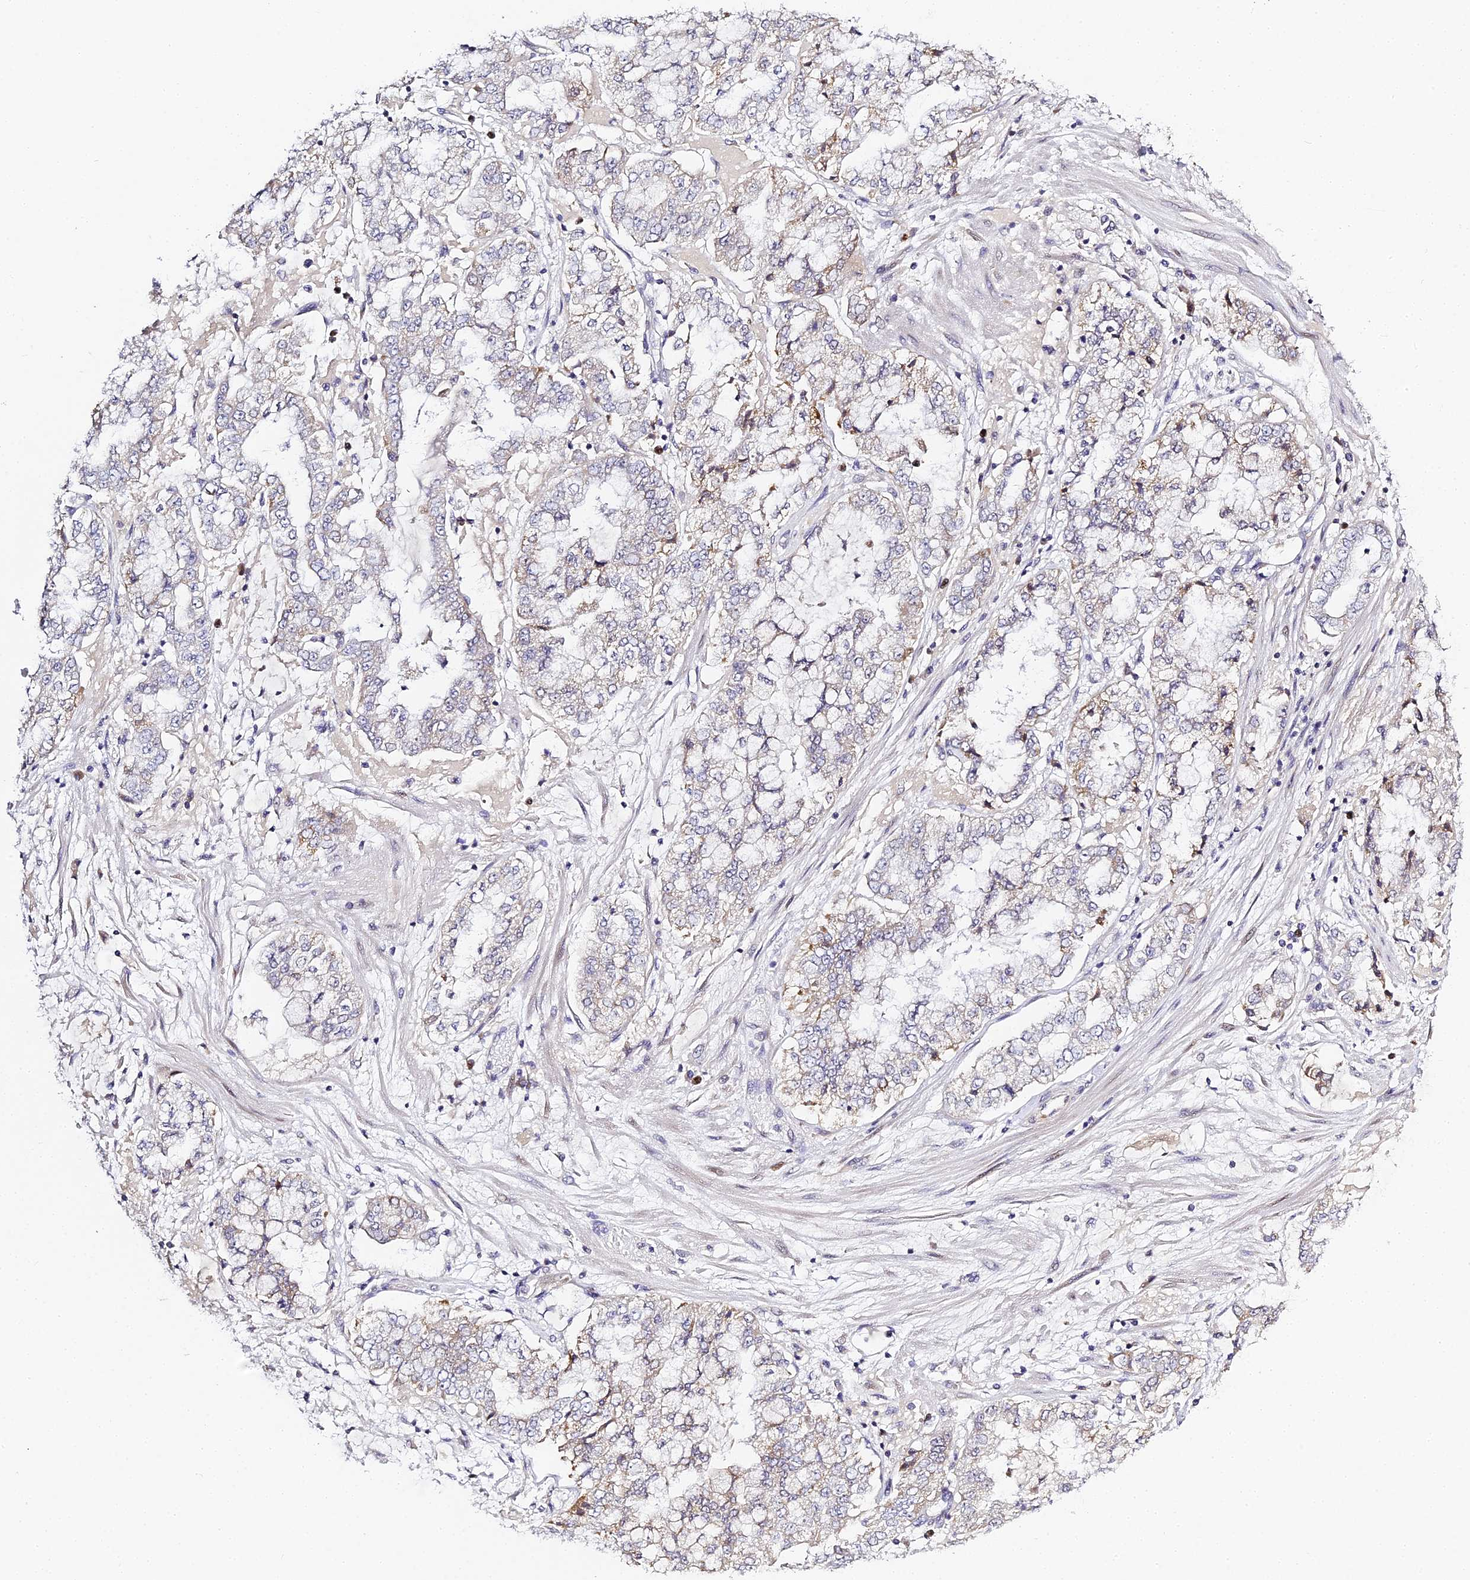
{"staining": {"intensity": "weak", "quantity": "<25%", "location": "cytoplasmic/membranous"}, "tissue": "stomach cancer", "cell_type": "Tumor cells", "image_type": "cancer", "snomed": [{"axis": "morphology", "description": "Adenocarcinoma, NOS"}, {"axis": "topography", "description": "Stomach"}], "caption": "Tumor cells show no significant protein expression in stomach cancer (adenocarcinoma).", "gene": "SERP1", "patient": {"sex": "male", "age": 76}}